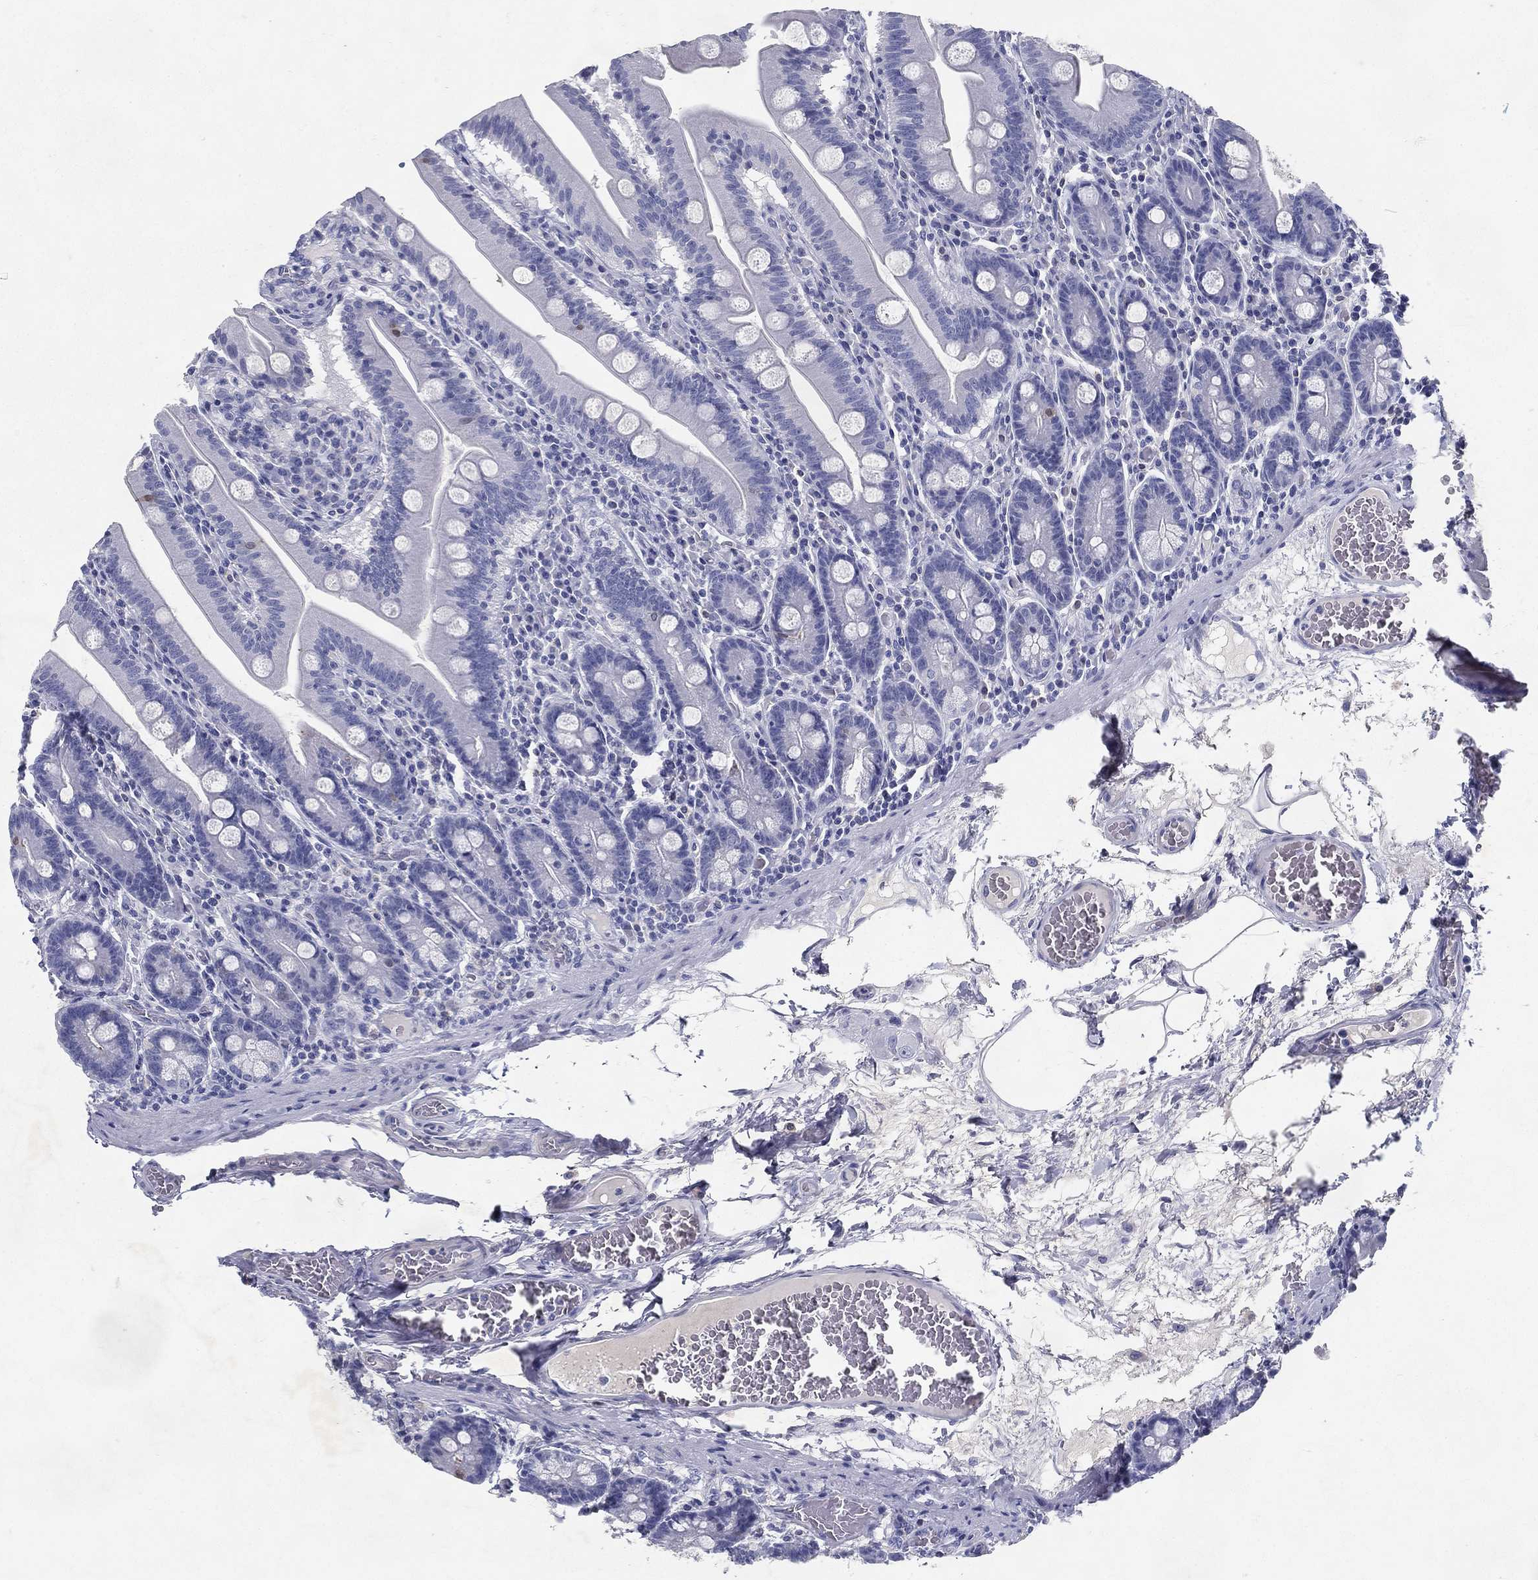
{"staining": {"intensity": "negative", "quantity": "none", "location": "none"}, "tissue": "small intestine", "cell_type": "Glandular cells", "image_type": "normal", "snomed": [{"axis": "morphology", "description": "Normal tissue, NOS"}, {"axis": "topography", "description": "Small intestine"}], "caption": "An image of small intestine stained for a protein shows no brown staining in glandular cells.", "gene": "RGS13", "patient": {"sex": "male", "age": 37}}